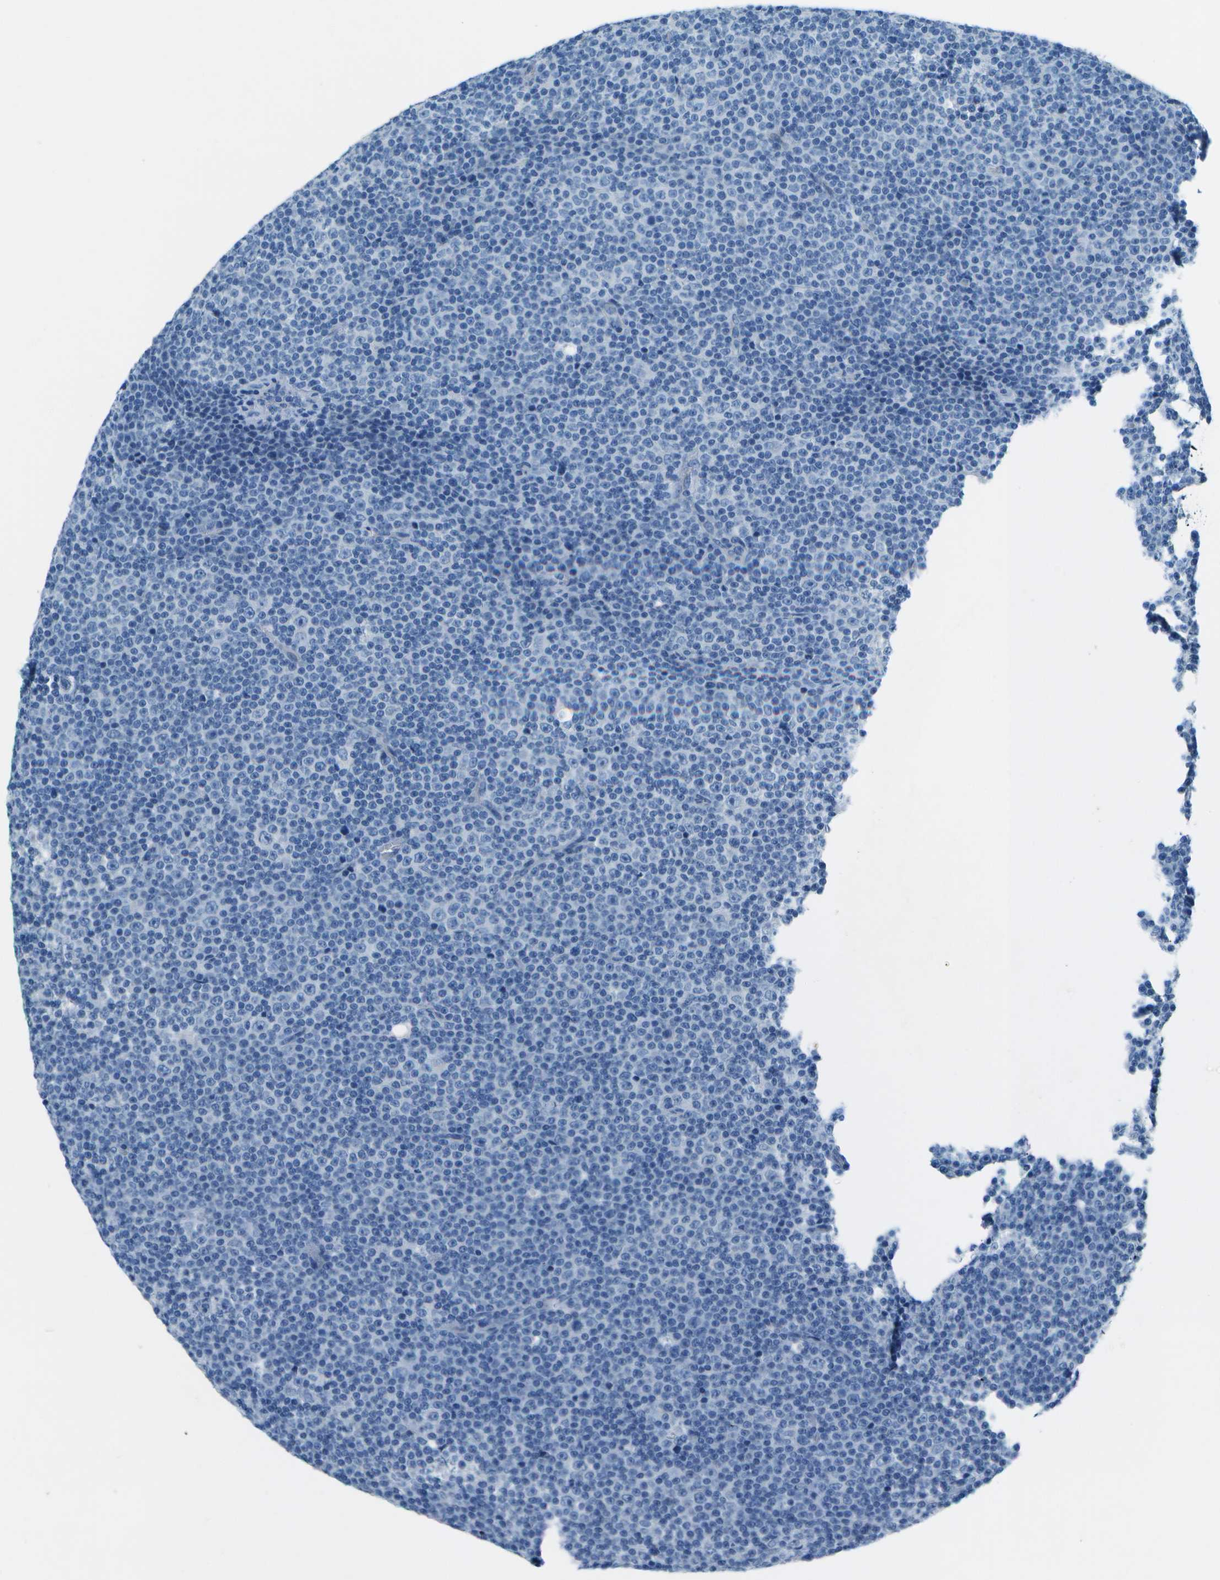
{"staining": {"intensity": "negative", "quantity": "none", "location": "none"}, "tissue": "lymphoma", "cell_type": "Tumor cells", "image_type": "cancer", "snomed": [{"axis": "morphology", "description": "Malignant lymphoma, non-Hodgkin's type, Low grade"}, {"axis": "topography", "description": "Lymph node"}], "caption": "An IHC micrograph of low-grade malignant lymphoma, non-Hodgkin's type is shown. There is no staining in tumor cells of low-grade malignant lymphoma, non-Hodgkin's type.", "gene": "SLC16A10", "patient": {"sex": "female", "age": 67}}